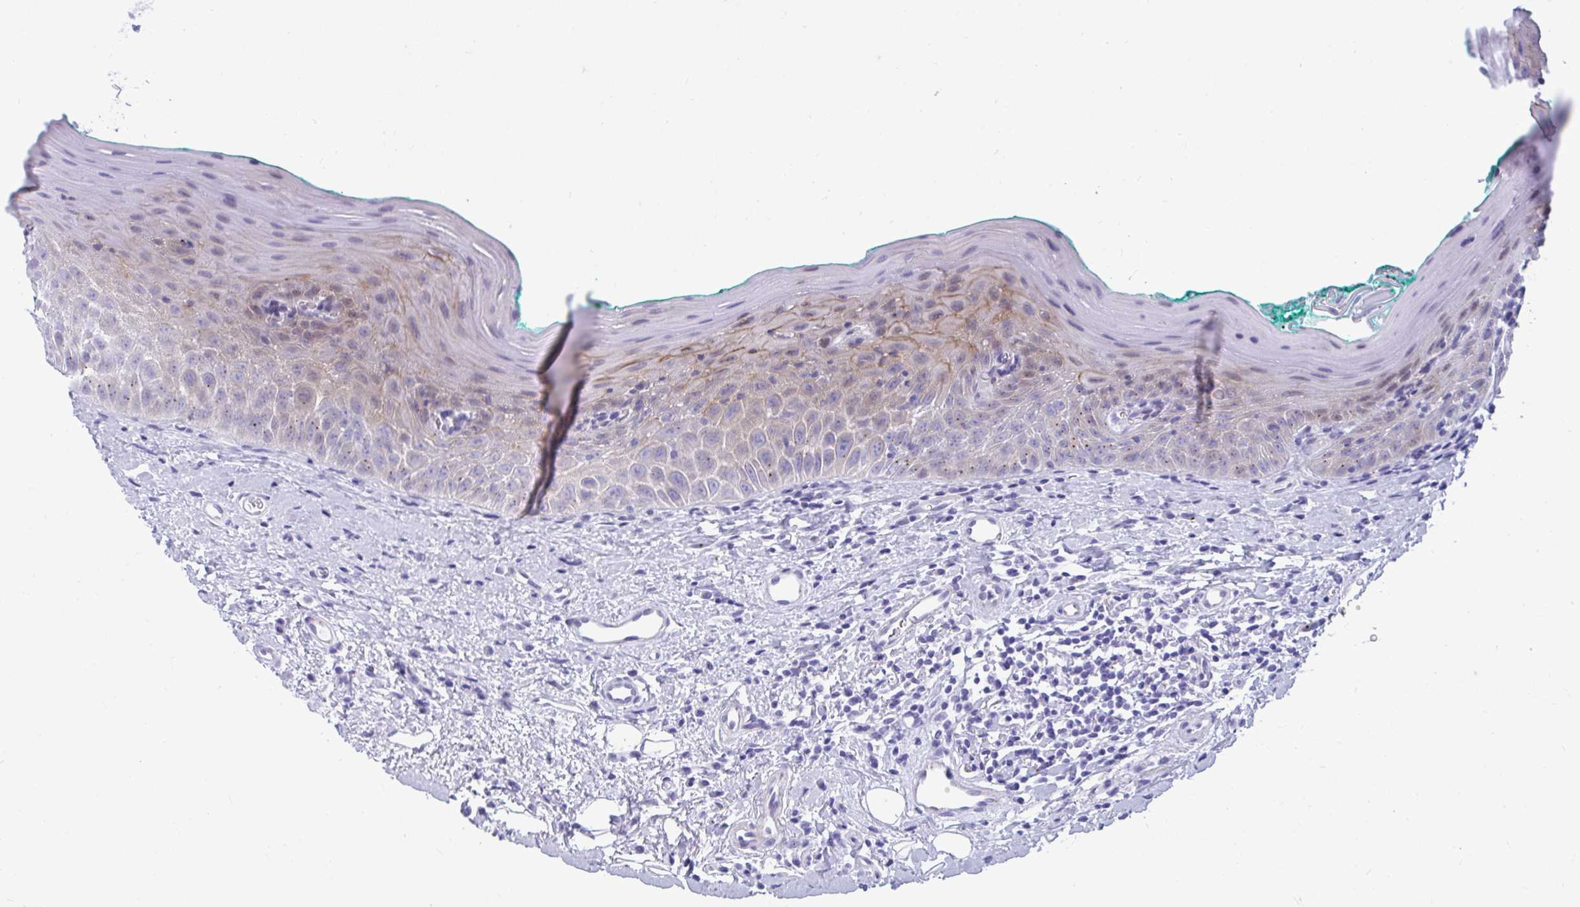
{"staining": {"intensity": "moderate", "quantity": "<25%", "location": "cytoplasmic/membranous"}, "tissue": "oral mucosa", "cell_type": "Squamous epithelial cells", "image_type": "normal", "snomed": [{"axis": "morphology", "description": "Normal tissue, NOS"}, {"axis": "topography", "description": "Oral tissue"}, {"axis": "topography", "description": "Tounge, NOS"}], "caption": "DAB (3,3'-diaminobenzidine) immunohistochemical staining of unremarkable oral mucosa shows moderate cytoplasmic/membranous protein expression in about <25% of squamous epithelial cells.", "gene": "TTC30A", "patient": {"sex": "male", "age": 83}}